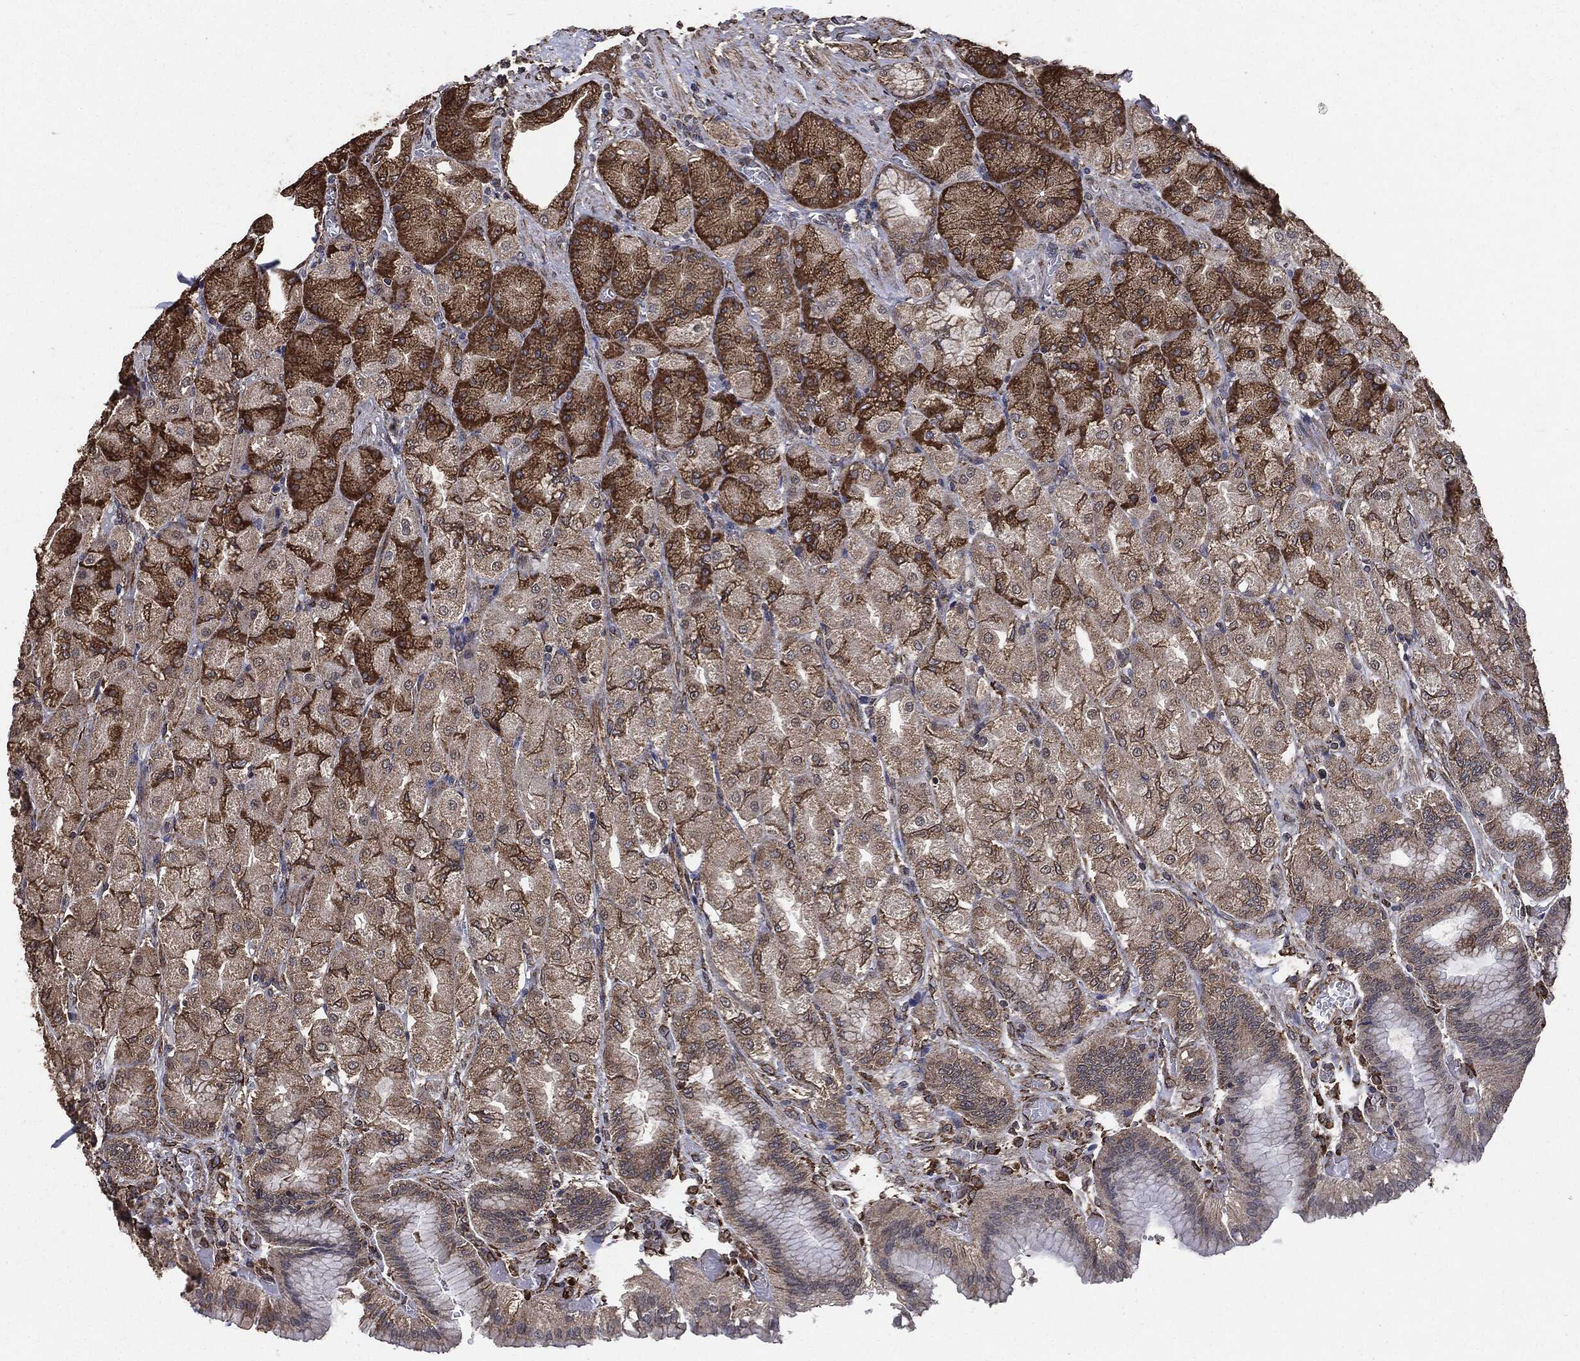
{"staining": {"intensity": "strong", "quantity": "<25%", "location": "cytoplasmic/membranous"}, "tissue": "stomach", "cell_type": "Glandular cells", "image_type": "normal", "snomed": [{"axis": "morphology", "description": "Normal tissue, NOS"}, {"axis": "morphology", "description": "Adenocarcinoma, NOS"}, {"axis": "morphology", "description": "Adenocarcinoma, High grade"}, {"axis": "topography", "description": "Stomach, upper"}, {"axis": "topography", "description": "Stomach"}], "caption": "Stomach stained for a protein (brown) demonstrates strong cytoplasmic/membranous positive expression in approximately <25% of glandular cells.", "gene": "MTOR", "patient": {"sex": "female", "age": 65}}